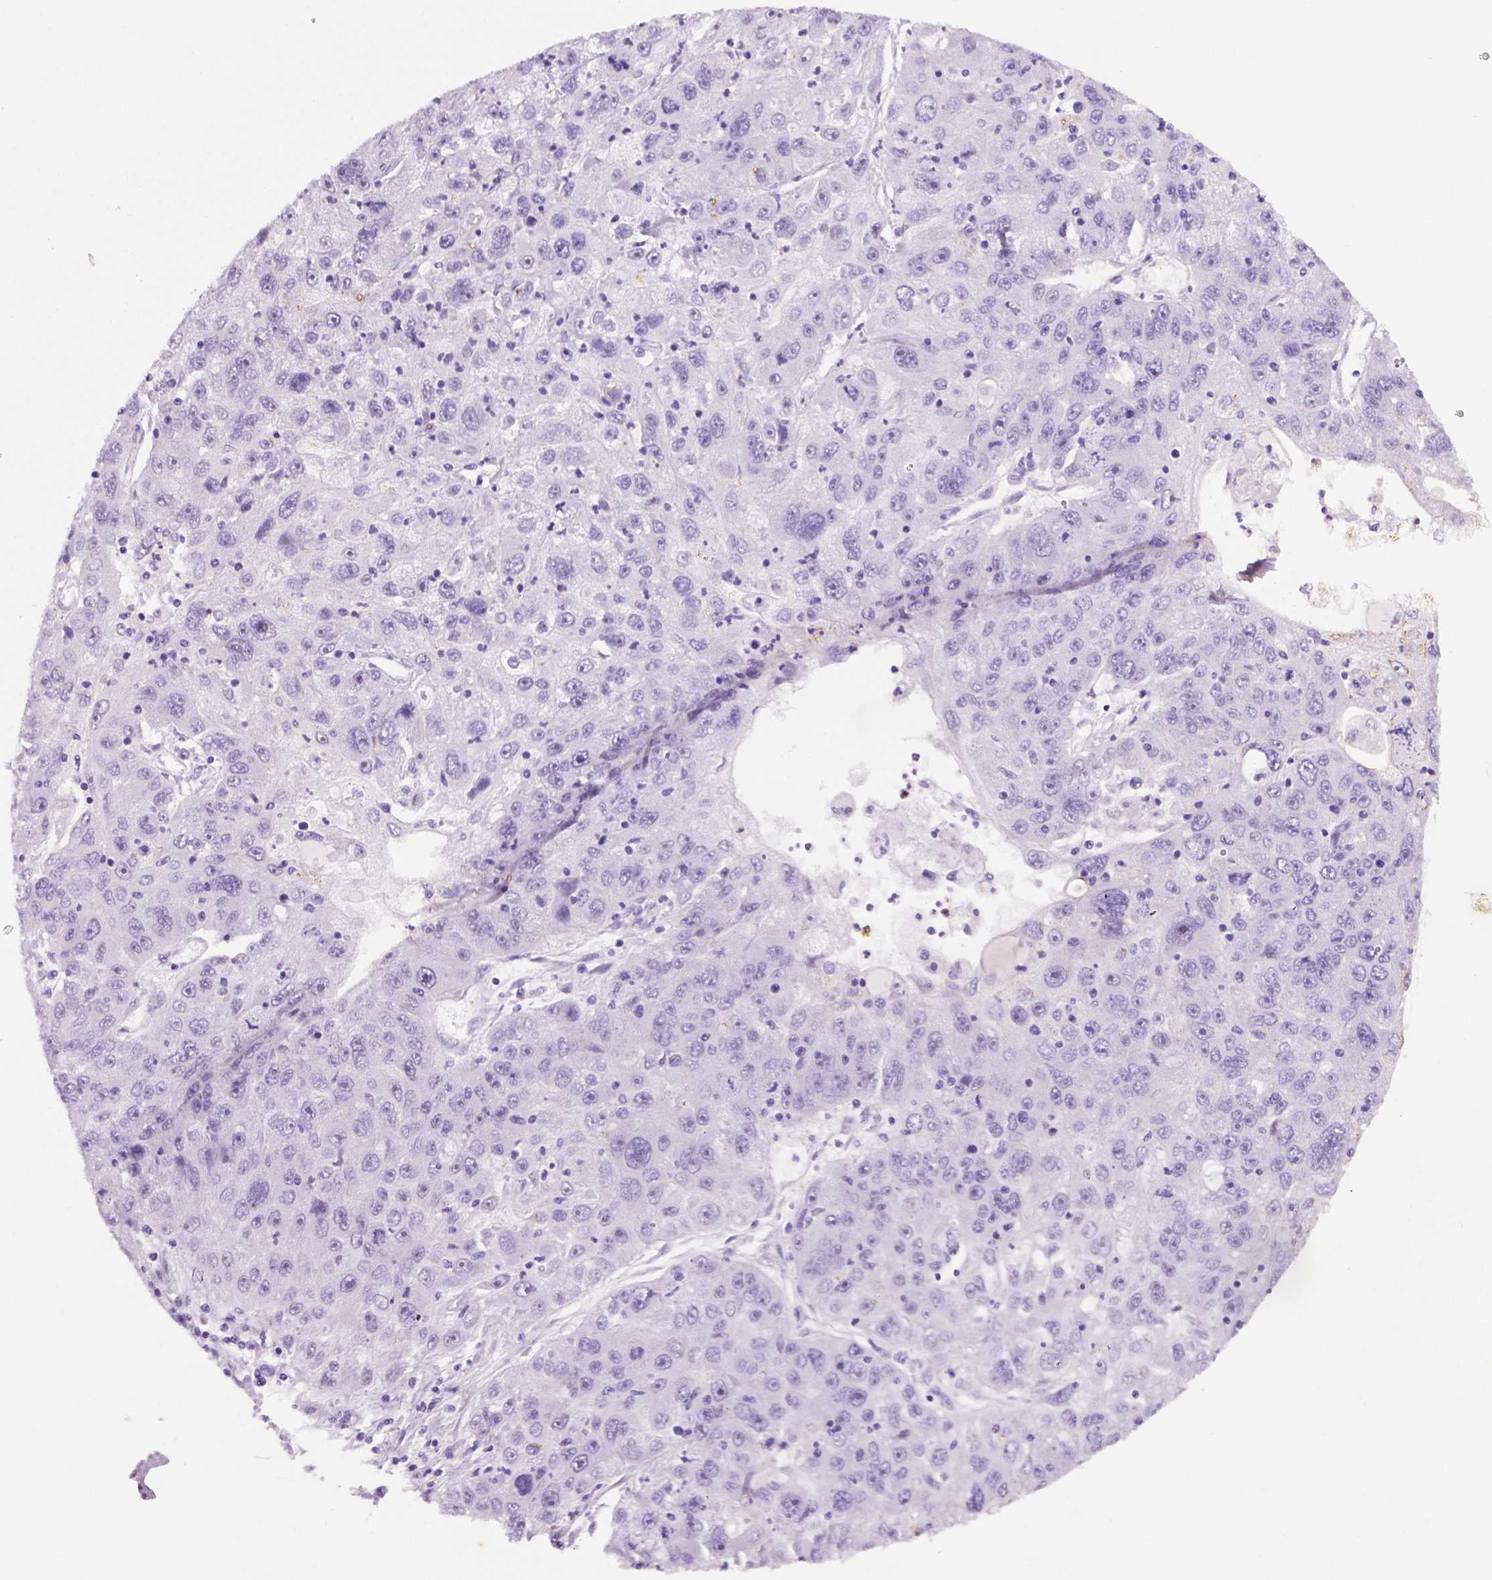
{"staining": {"intensity": "negative", "quantity": "none", "location": "none"}, "tissue": "stomach cancer", "cell_type": "Tumor cells", "image_type": "cancer", "snomed": [{"axis": "morphology", "description": "Adenocarcinoma, NOS"}, {"axis": "topography", "description": "Stomach"}], "caption": "Tumor cells show no significant protein expression in adenocarcinoma (stomach). (DAB IHC with hematoxylin counter stain).", "gene": "C18orf21", "patient": {"sex": "male", "age": 56}}